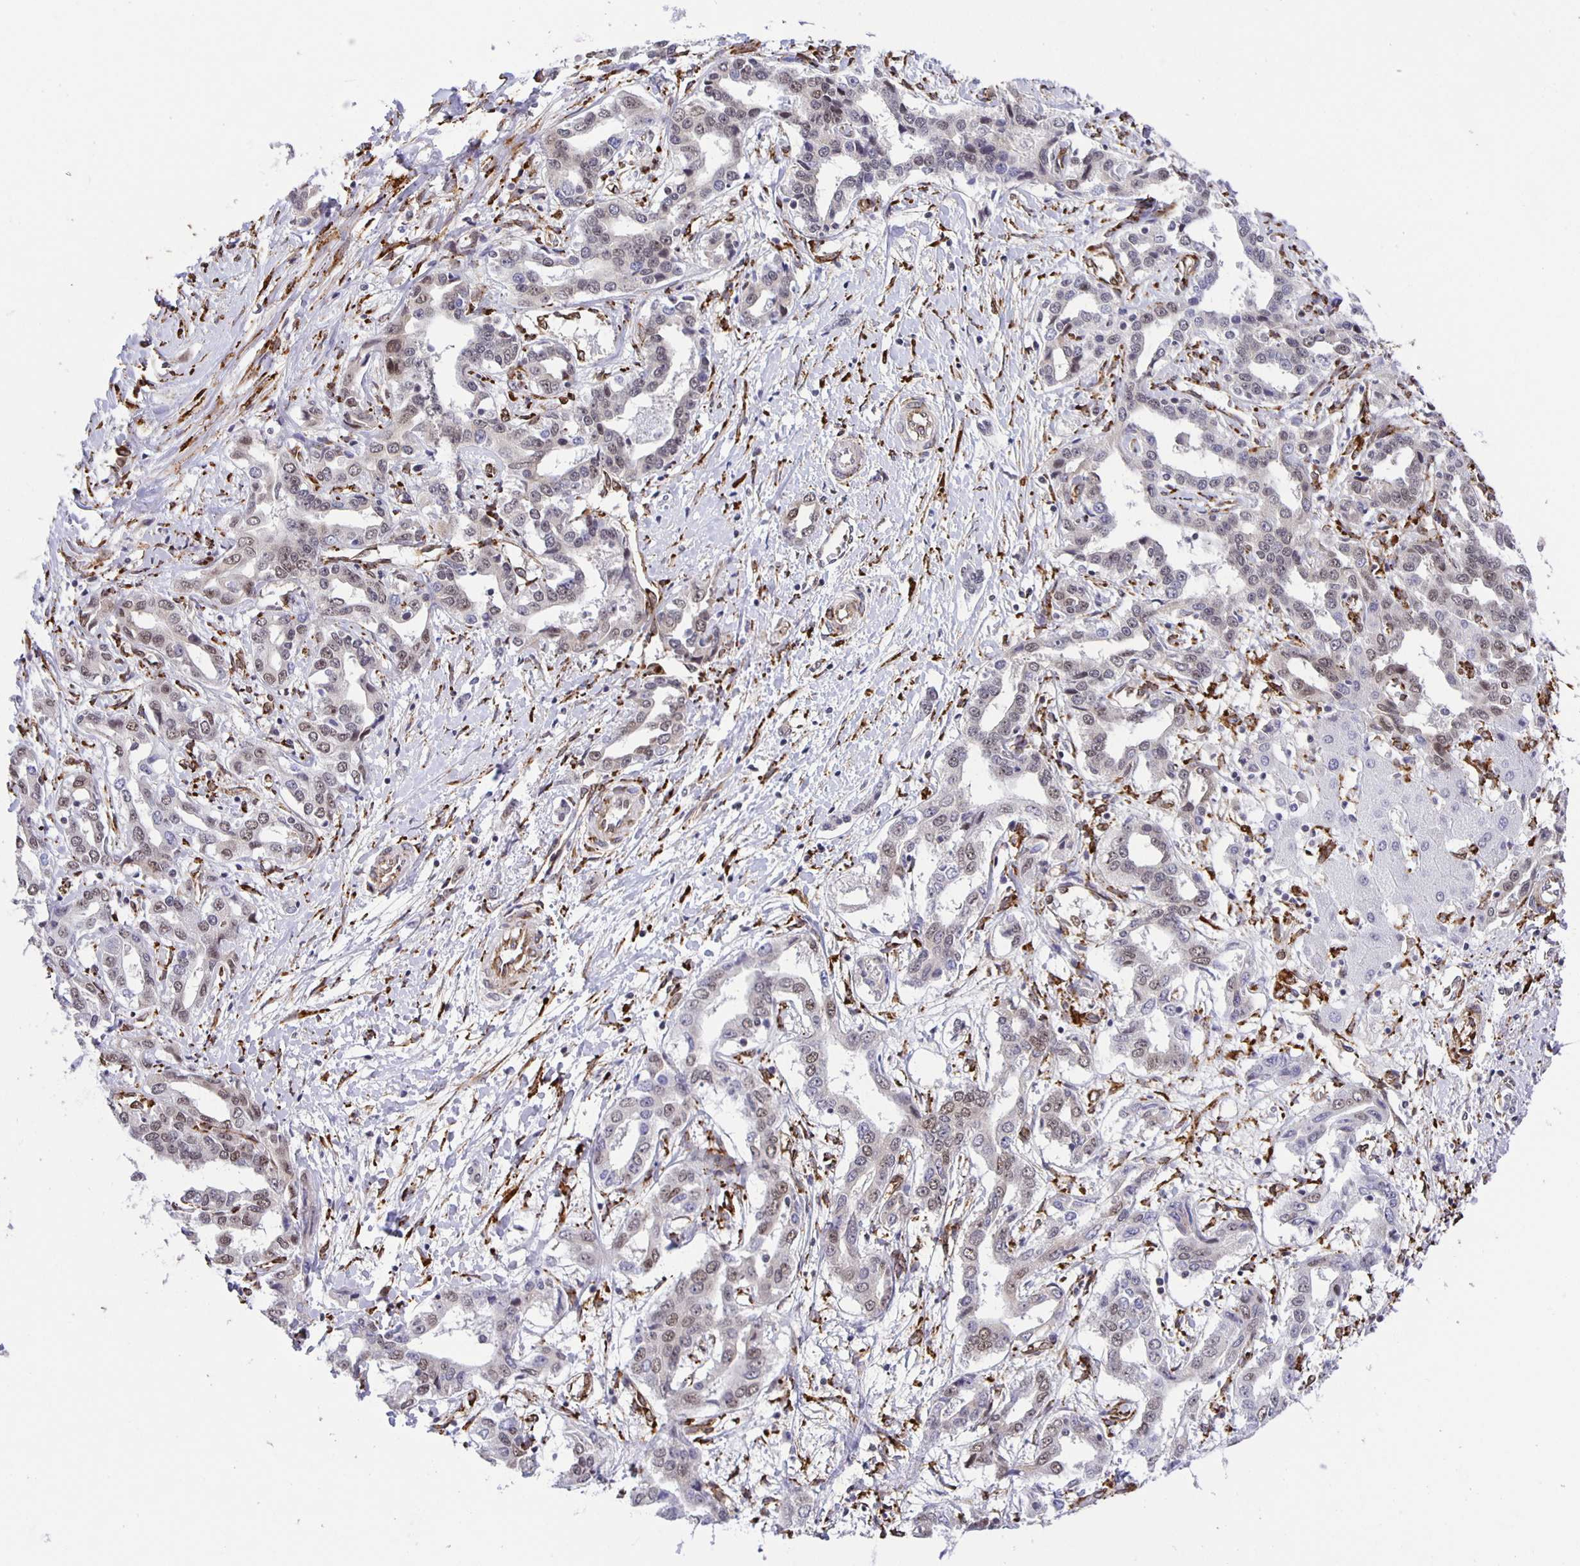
{"staining": {"intensity": "weak", "quantity": "<25%", "location": "nuclear"}, "tissue": "liver cancer", "cell_type": "Tumor cells", "image_type": "cancer", "snomed": [{"axis": "morphology", "description": "Cholangiocarcinoma"}, {"axis": "topography", "description": "Liver"}], "caption": "This is a image of immunohistochemistry (IHC) staining of cholangiocarcinoma (liver), which shows no expression in tumor cells. (DAB (3,3'-diaminobenzidine) IHC visualized using brightfield microscopy, high magnification).", "gene": "ZRANB2", "patient": {"sex": "male", "age": 59}}